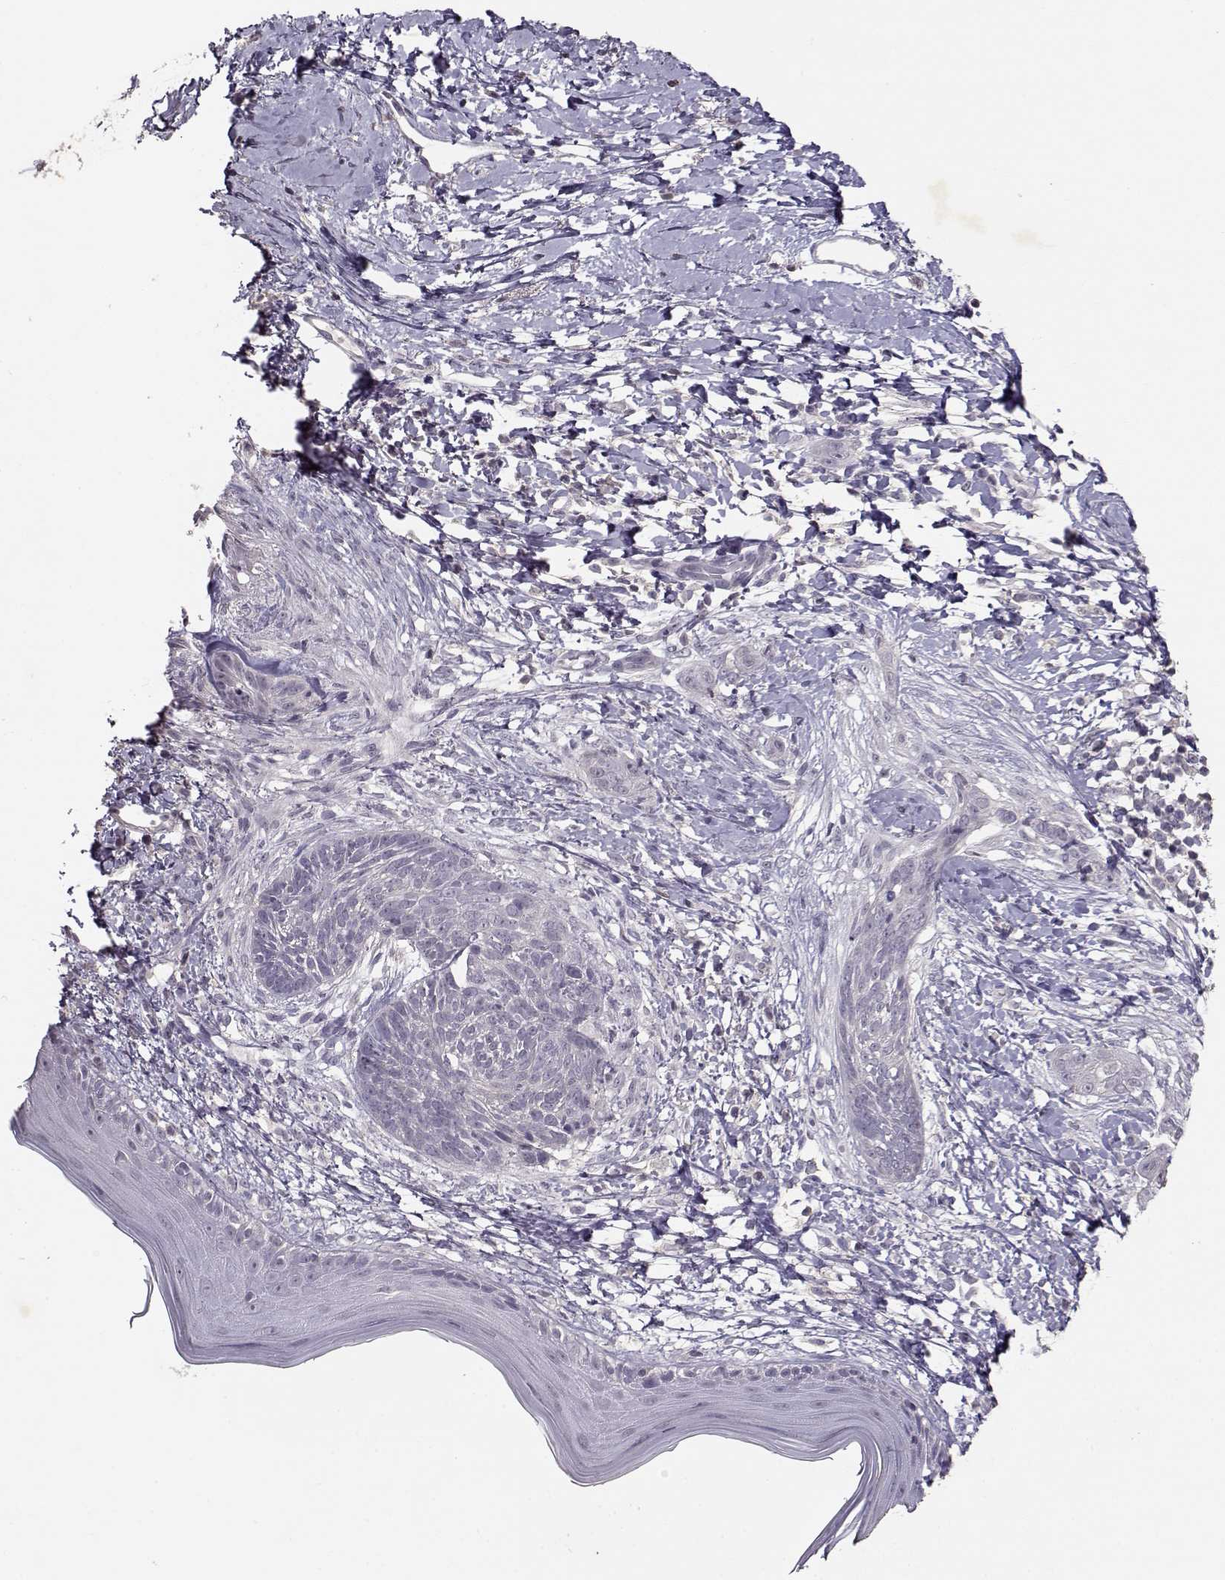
{"staining": {"intensity": "negative", "quantity": "none", "location": "none"}, "tissue": "skin cancer", "cell_type": "Tumor cells", "image_type": "cancer", "snomed": [{"axis": "morphology", "description": "Normal tissue, NOS"}, {"axis": "morphology", "description": "Basal cell carcinoma"}, {"axis": "topography", "description": "Skin"}], "caption": "Immunohistochemistry (IHC) micrograph of neoplastic tissue: human basal cell carcinoma (skin) stained with DAB (3,3'-diaminobenzidine) displays no significant protein positivity in tumor cells.", "gene": "UROC1", "patient": {"sex": "male", "age": 84}}